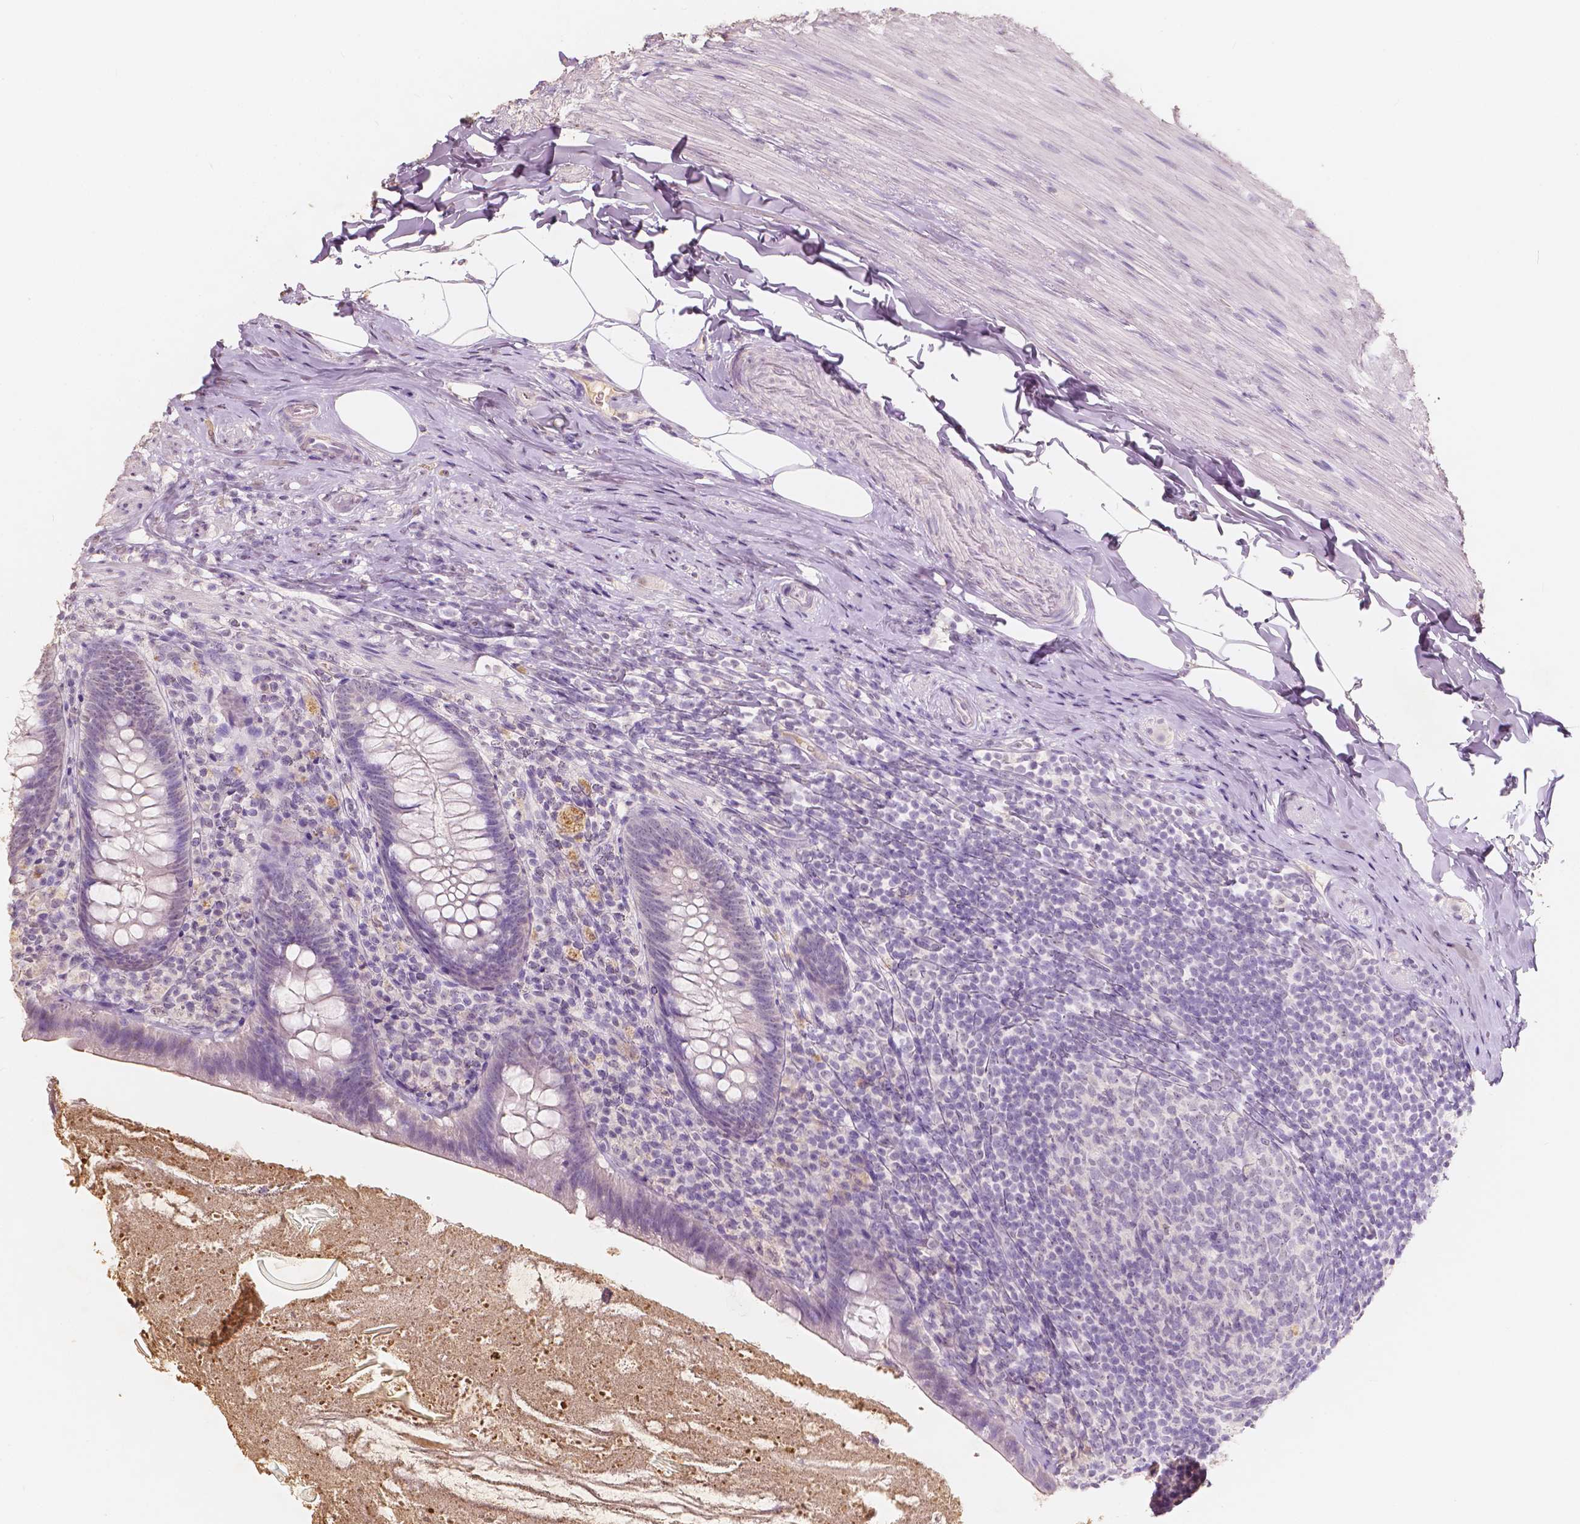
{"staining": {"intensity": "negative", "quantity": "none", "location": "none"}, "tissue": "appendix", "cell_type": "Glandular cells", "image_type": "normal", "snomed": [{"axis": "morphology", "description": "Normal tissue, NOS"}, {"axis": "topography", "description": "Appendix"}], "caption": "The histopathology image shows no staining of glandular cells in normal appendix. (DAB IHC, high magnification).", "gene": "SOX15", "patient": {"sex": "male", "age": 47}}